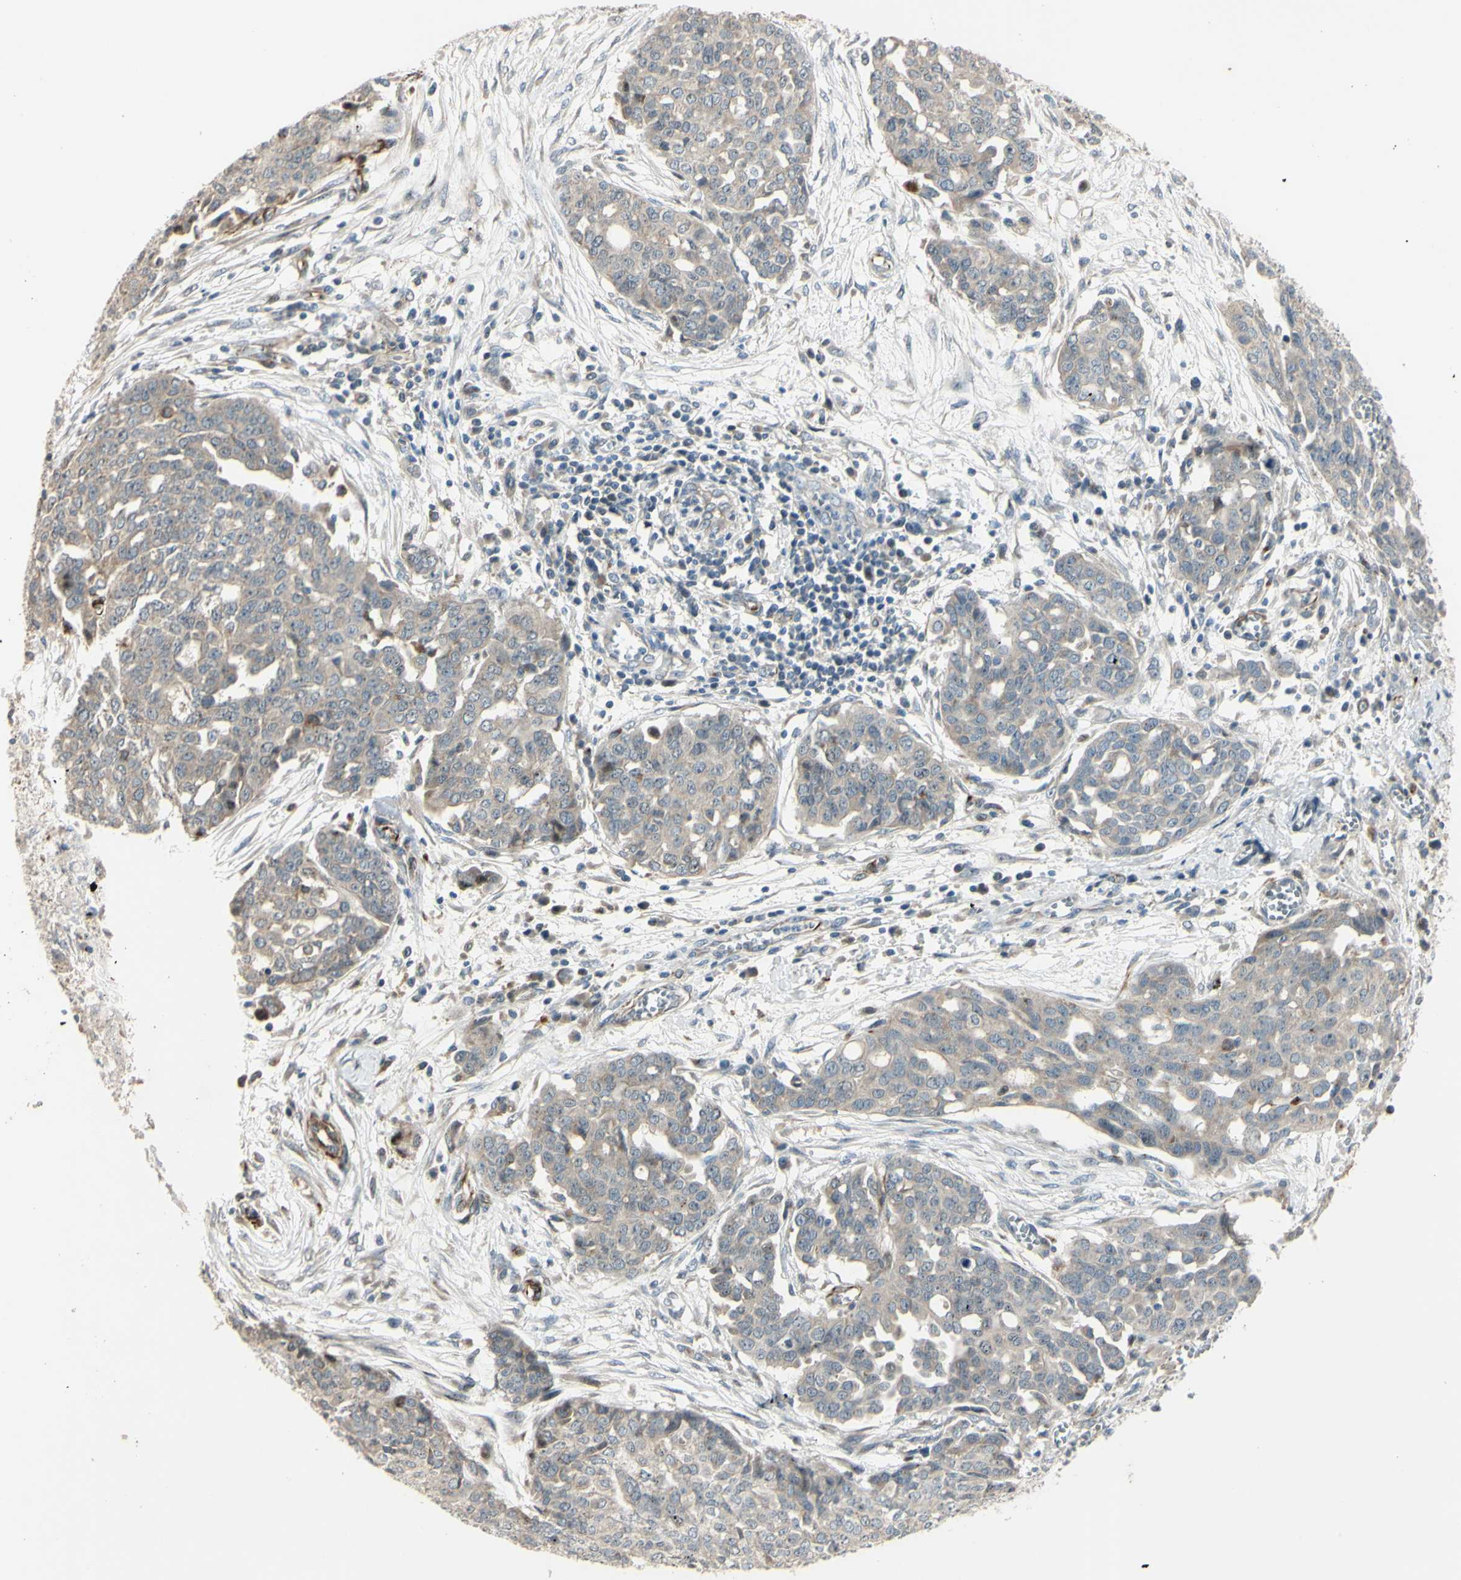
{"staining": {"intensity": "weak", "quantity": "<25%", "location": "cytoplasmic/membranous"}, "tissue": "ovarian cancer", "cell_type": "Tumor cells", "image_type": "cancer", "snomed": [{"axis": "morphology", "description": "Cystadenocarcinoma, serous, NOS"}, {"axis": "topography", "description": "Soft tissue"}, {"axis": "topography", "description": "Ovary"}], "caption": "Ovarian cancer (serous cystadenocarcinoma) was stained to show a protein in brown. There is no significant positivity in tumor cells.", "gene": "NDFIP1", "patient": {"sex": "female", "age": 57}}